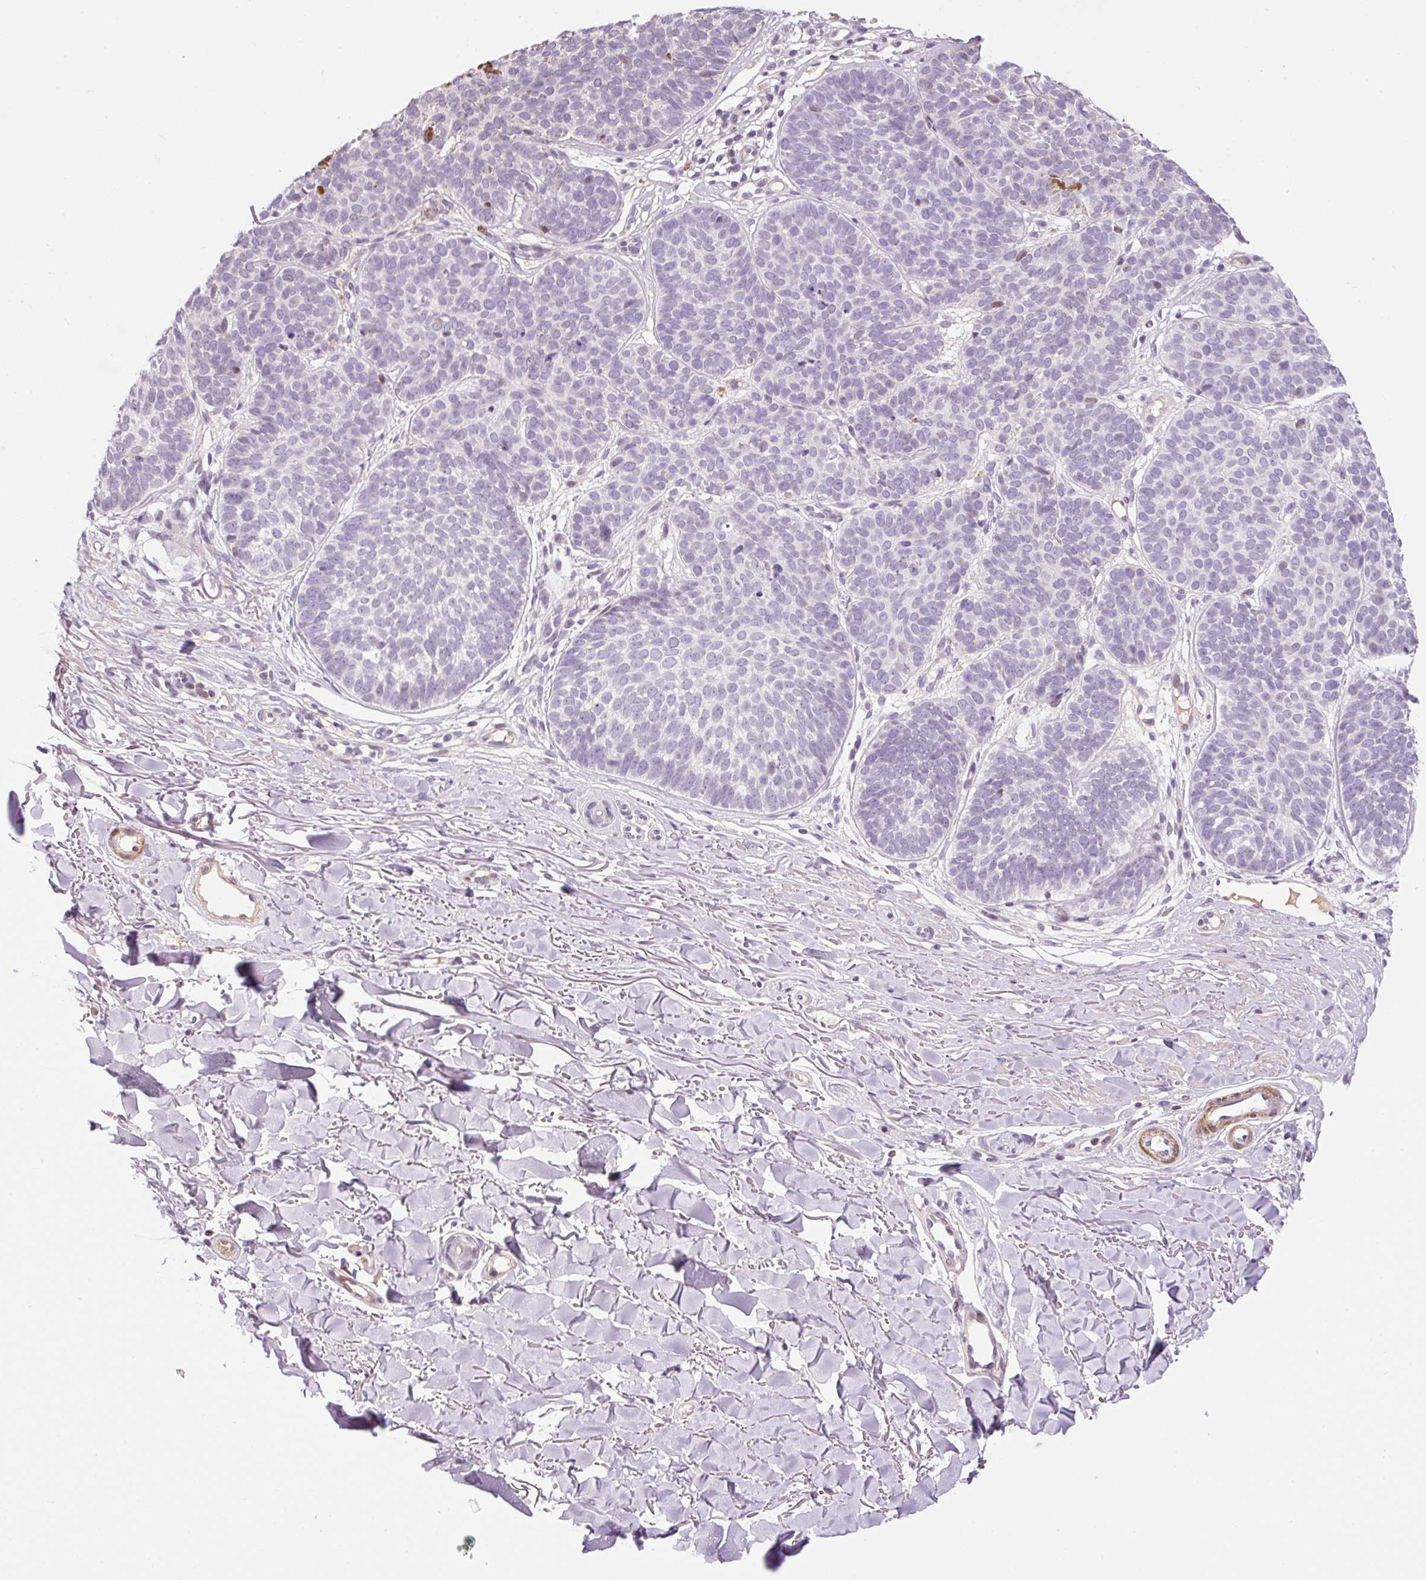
{"staining": {"intensity": "negative", "quantity": "none", "location": "none"}, "tissue": "skin cancer", "cell_type": "Tumor cells", "image_type": "cancer", "snomed": [{"axis": "morphology", "description": "Basal cell carcinoma"}, {"axis": "topography", "description": "Skin"}, {"axis": "topography", "description": "Skin of neck"}, {"axis": "topography", "description": "Skin of shoulder"}, {"axis": "topography", "description": "Skin of back"}], "caption": "Tumor cells show no significant positivity in skin cancer.", "gene": "HNF1A", "patient": {"sex": "male", "age": 80}}